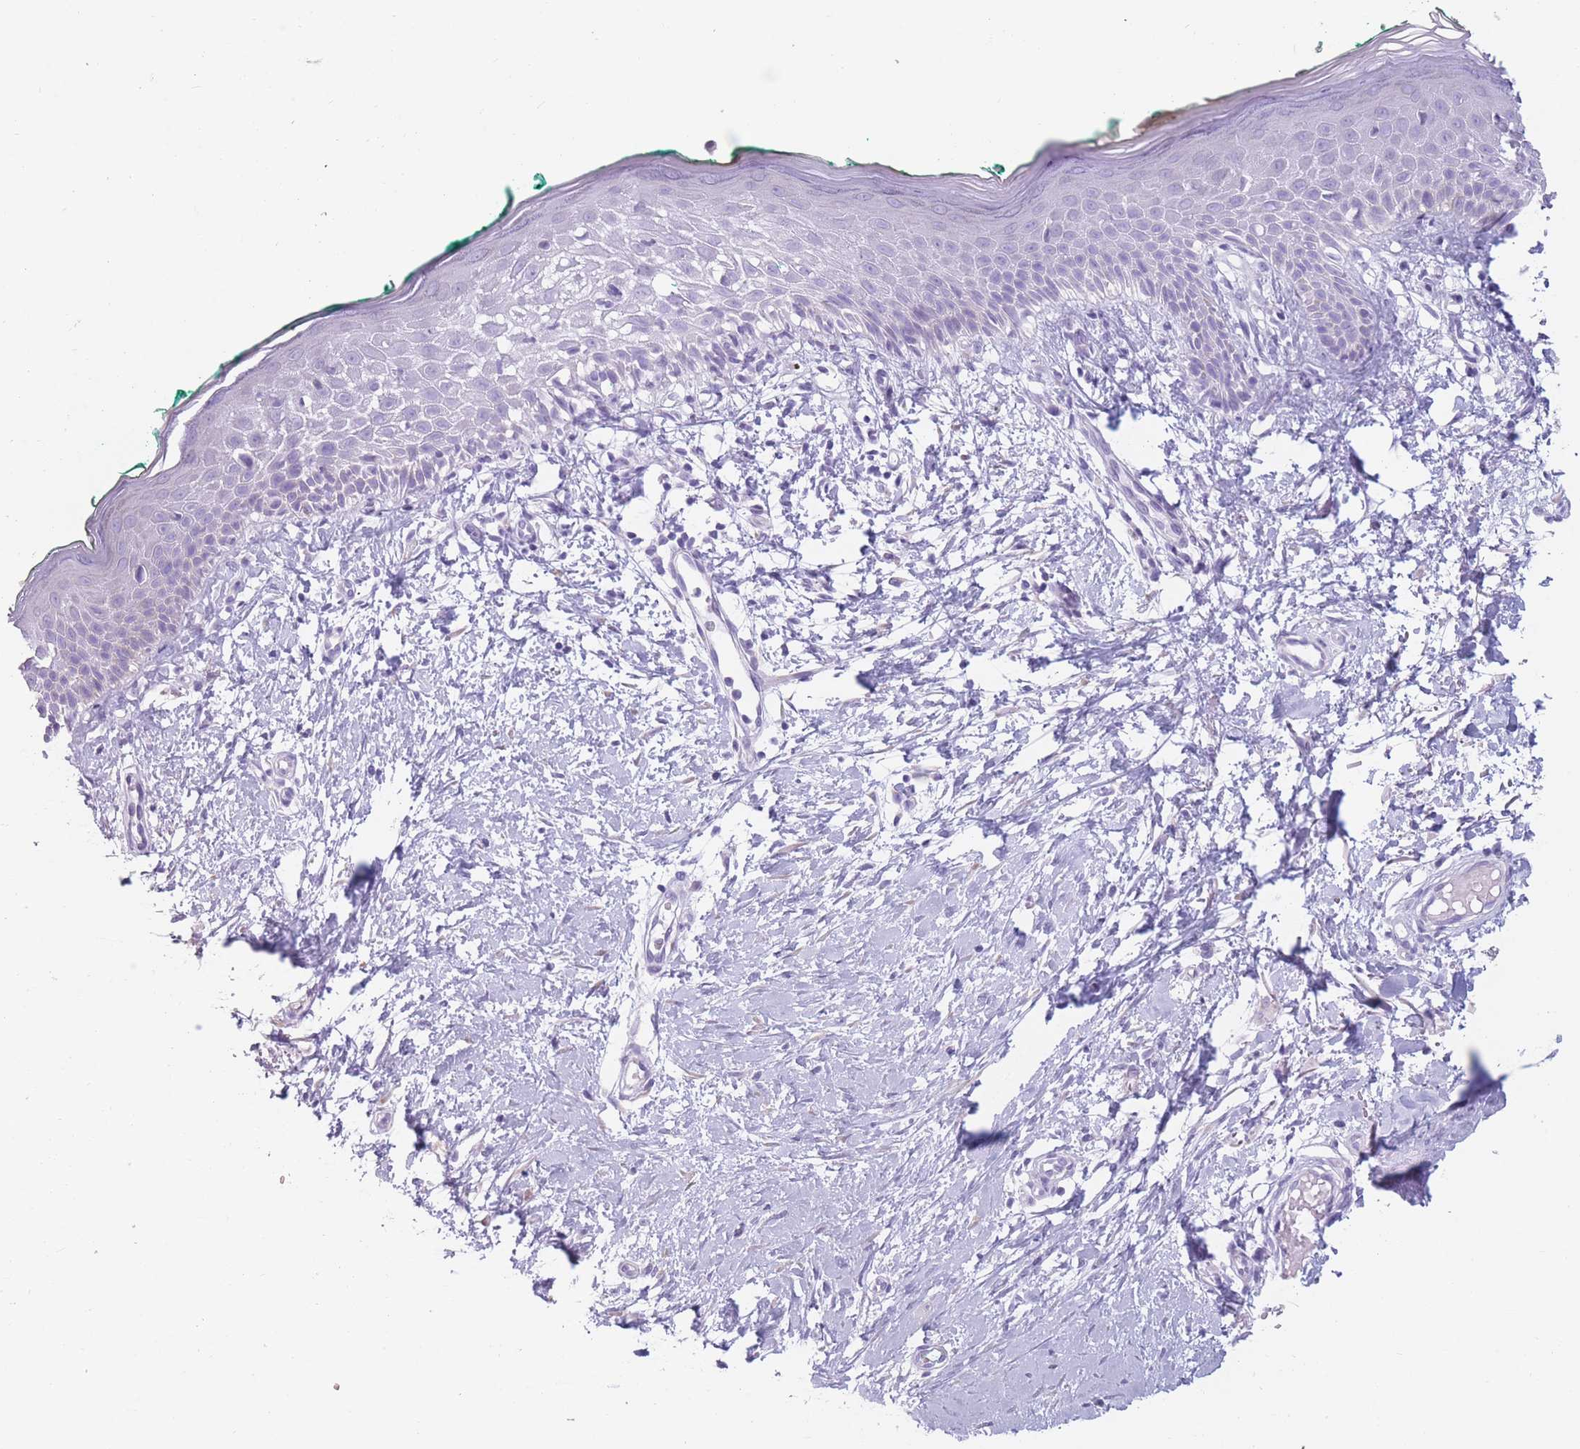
{"staining": {"intensity": "negative", "quantity": "none", "location": "none"}, "tissue": "skin", "cell_type": "Fibroblasts", "image_type": "normal", "snomed": [{"axis": "morphology", "description": "Normal tissue, NOS"}, {"axis": "morphology", "description": "Malignant melanoma, NOS"}, {"axis": "topography", "description": "Skin"}], "caption": "DAB immunohistochemical staining of unremarkable skin shows no significant positivity in fibroblasts.", "gene": "COL27A1", "patient": {"sex": "male", "age": 62}}